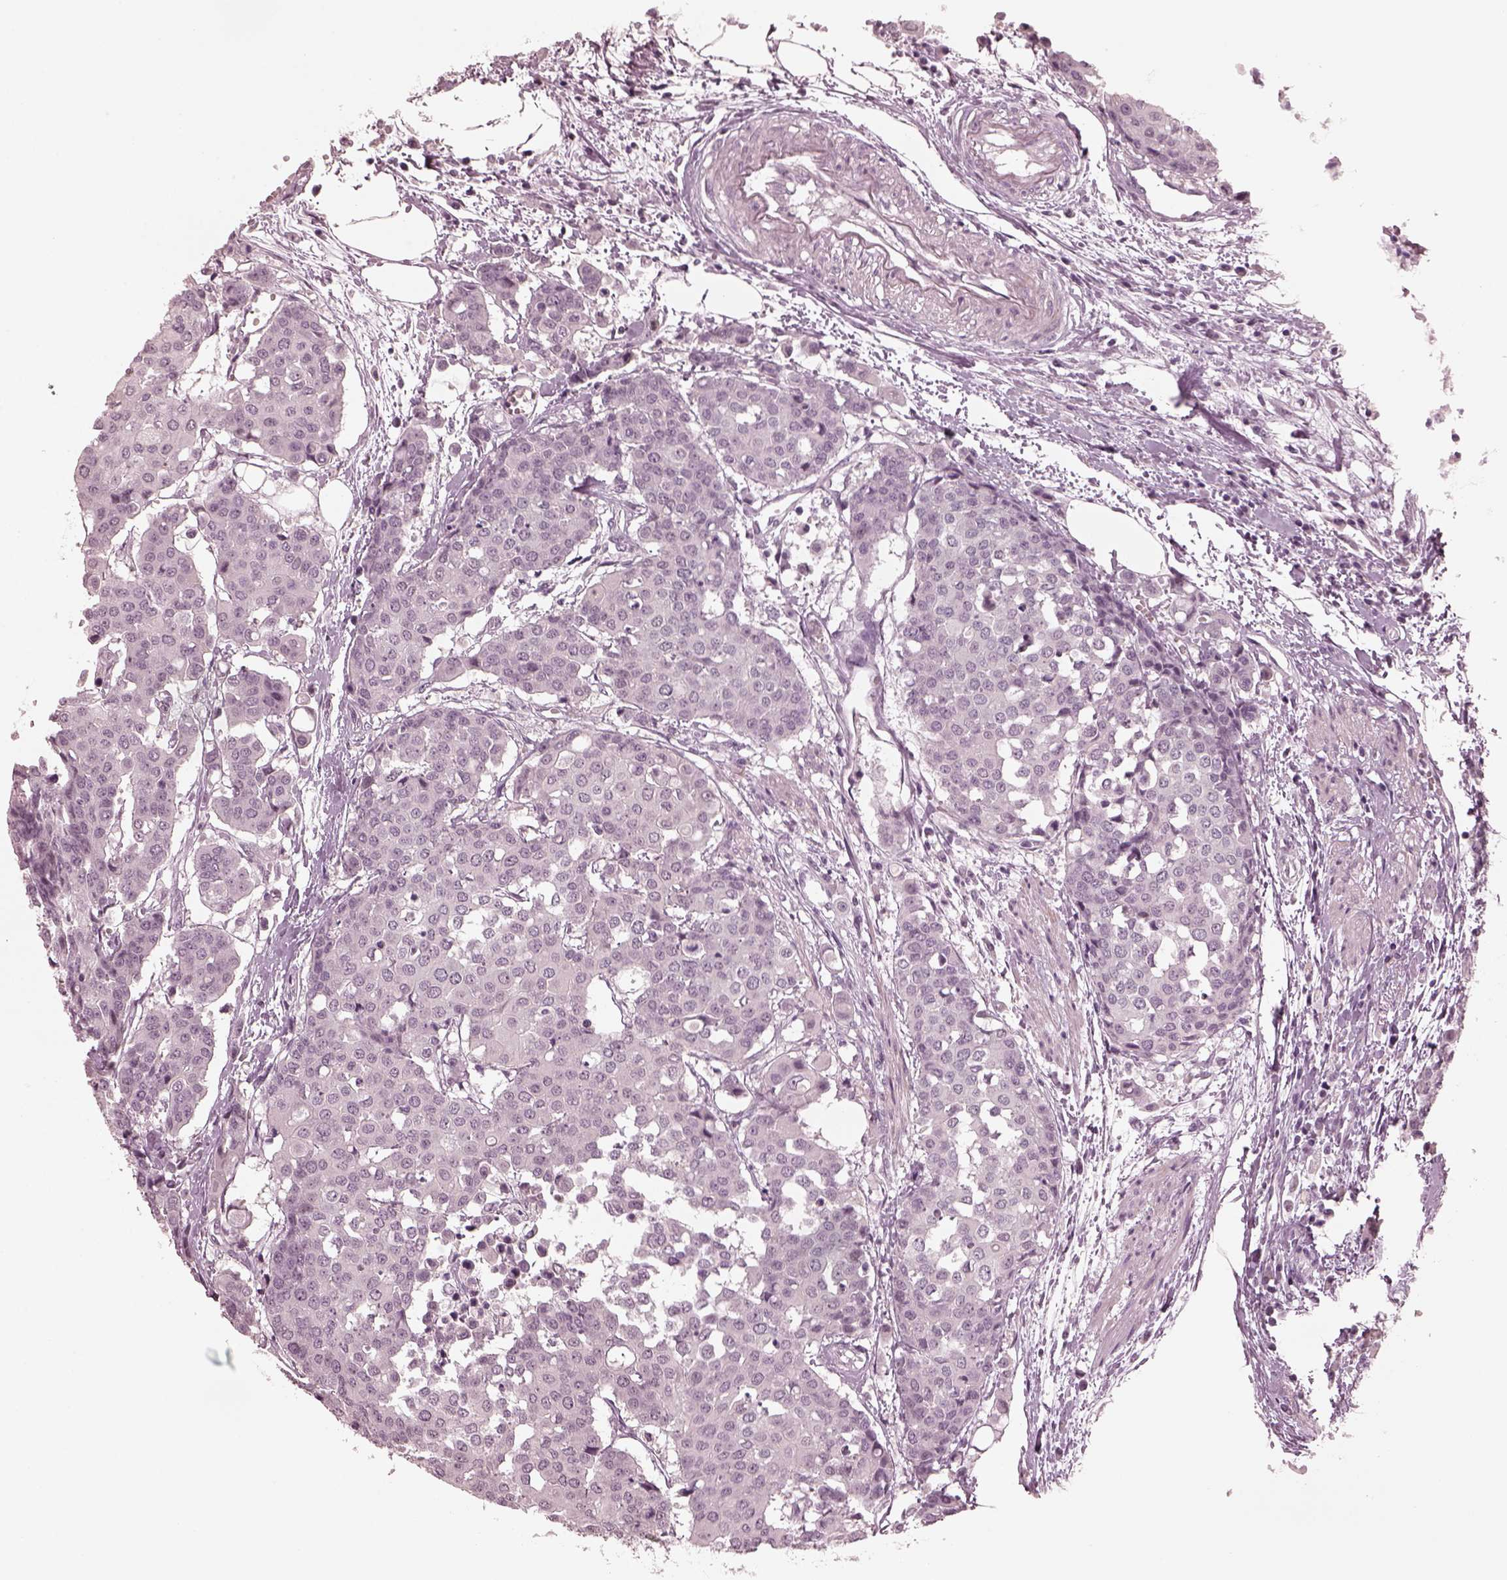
{"staining": {"intensity": "negative", "quantity": "none", "location": "none"}, "tissue": "carcinoid", "cell_type": "Tumor cells", "image_type": "cancer", "snomed": [{"axis": "morphology", "description": "Carcinoid, malignant, NOS"}, {"axis": "topography", "description": "Colon"}], "caption": "Immunohistochemical staining of carcinoid (malignant) demonstrates no significant positivity in tumor cells.", "gene": "CCDC170", "patient": {"sex": "male", "age": 81}}